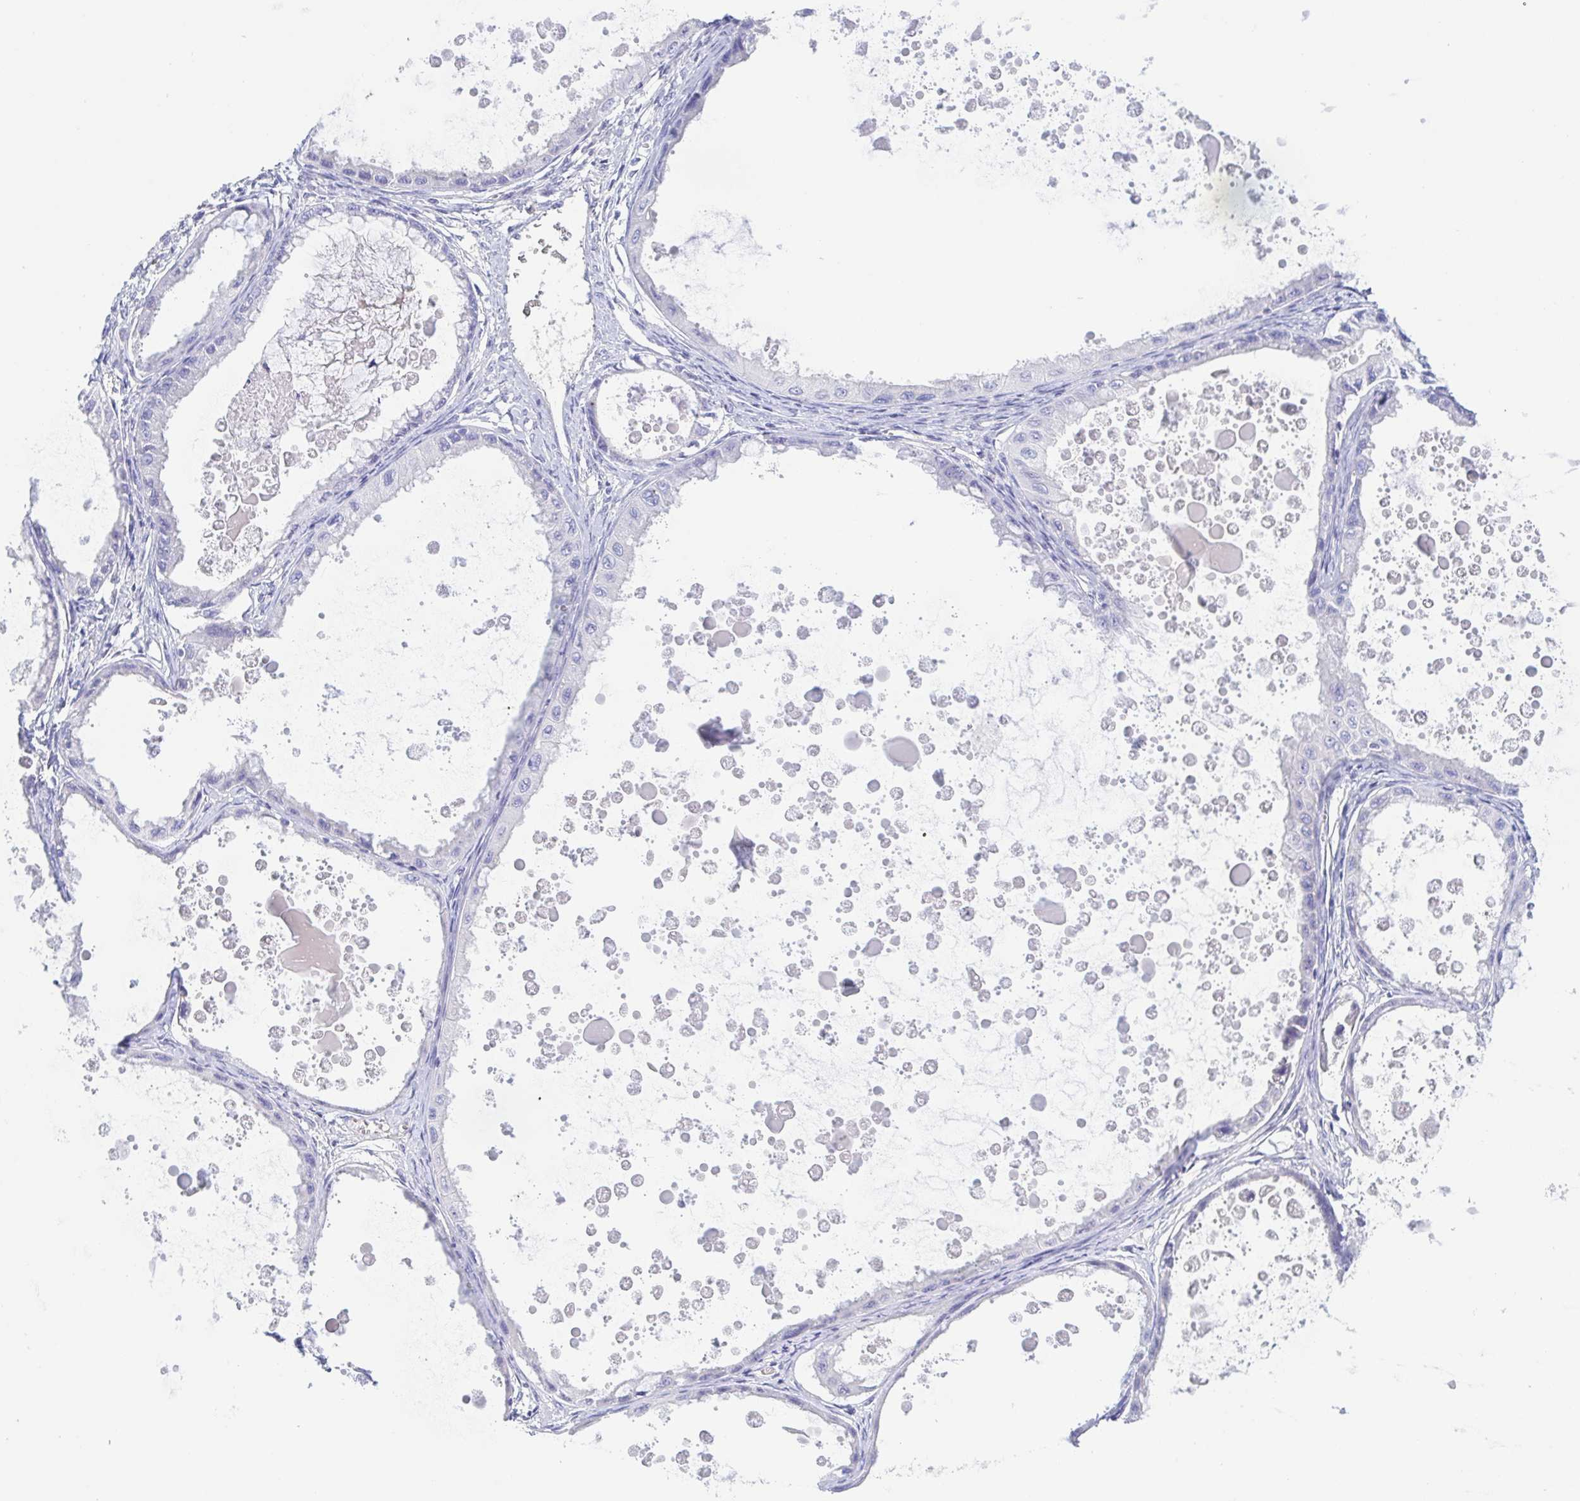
{"staining": {"intensity": "negative", "quantity": "none", "location": "none"}, "tissue": "ovarian cancer", "cell_type": "Tumor cells", "image_type": "cancer", "snomed": [{"axis": "morphology", "description": "Cystadenocarcinoma, mucinous, NOS"}, {"axis": "topography", "description": "Ovary"}], "caption": "DAB immunohistochemical staining of ovarian cancer exhibits no significant positivity in tumor cells. (DAB (3,3'-diaminobenzidine) immunohistochemistry (IHC) visualized using brightfield microscopy, high magnification).", "gene": "TREH", "patient": {"sex": "female", "age": 64}}